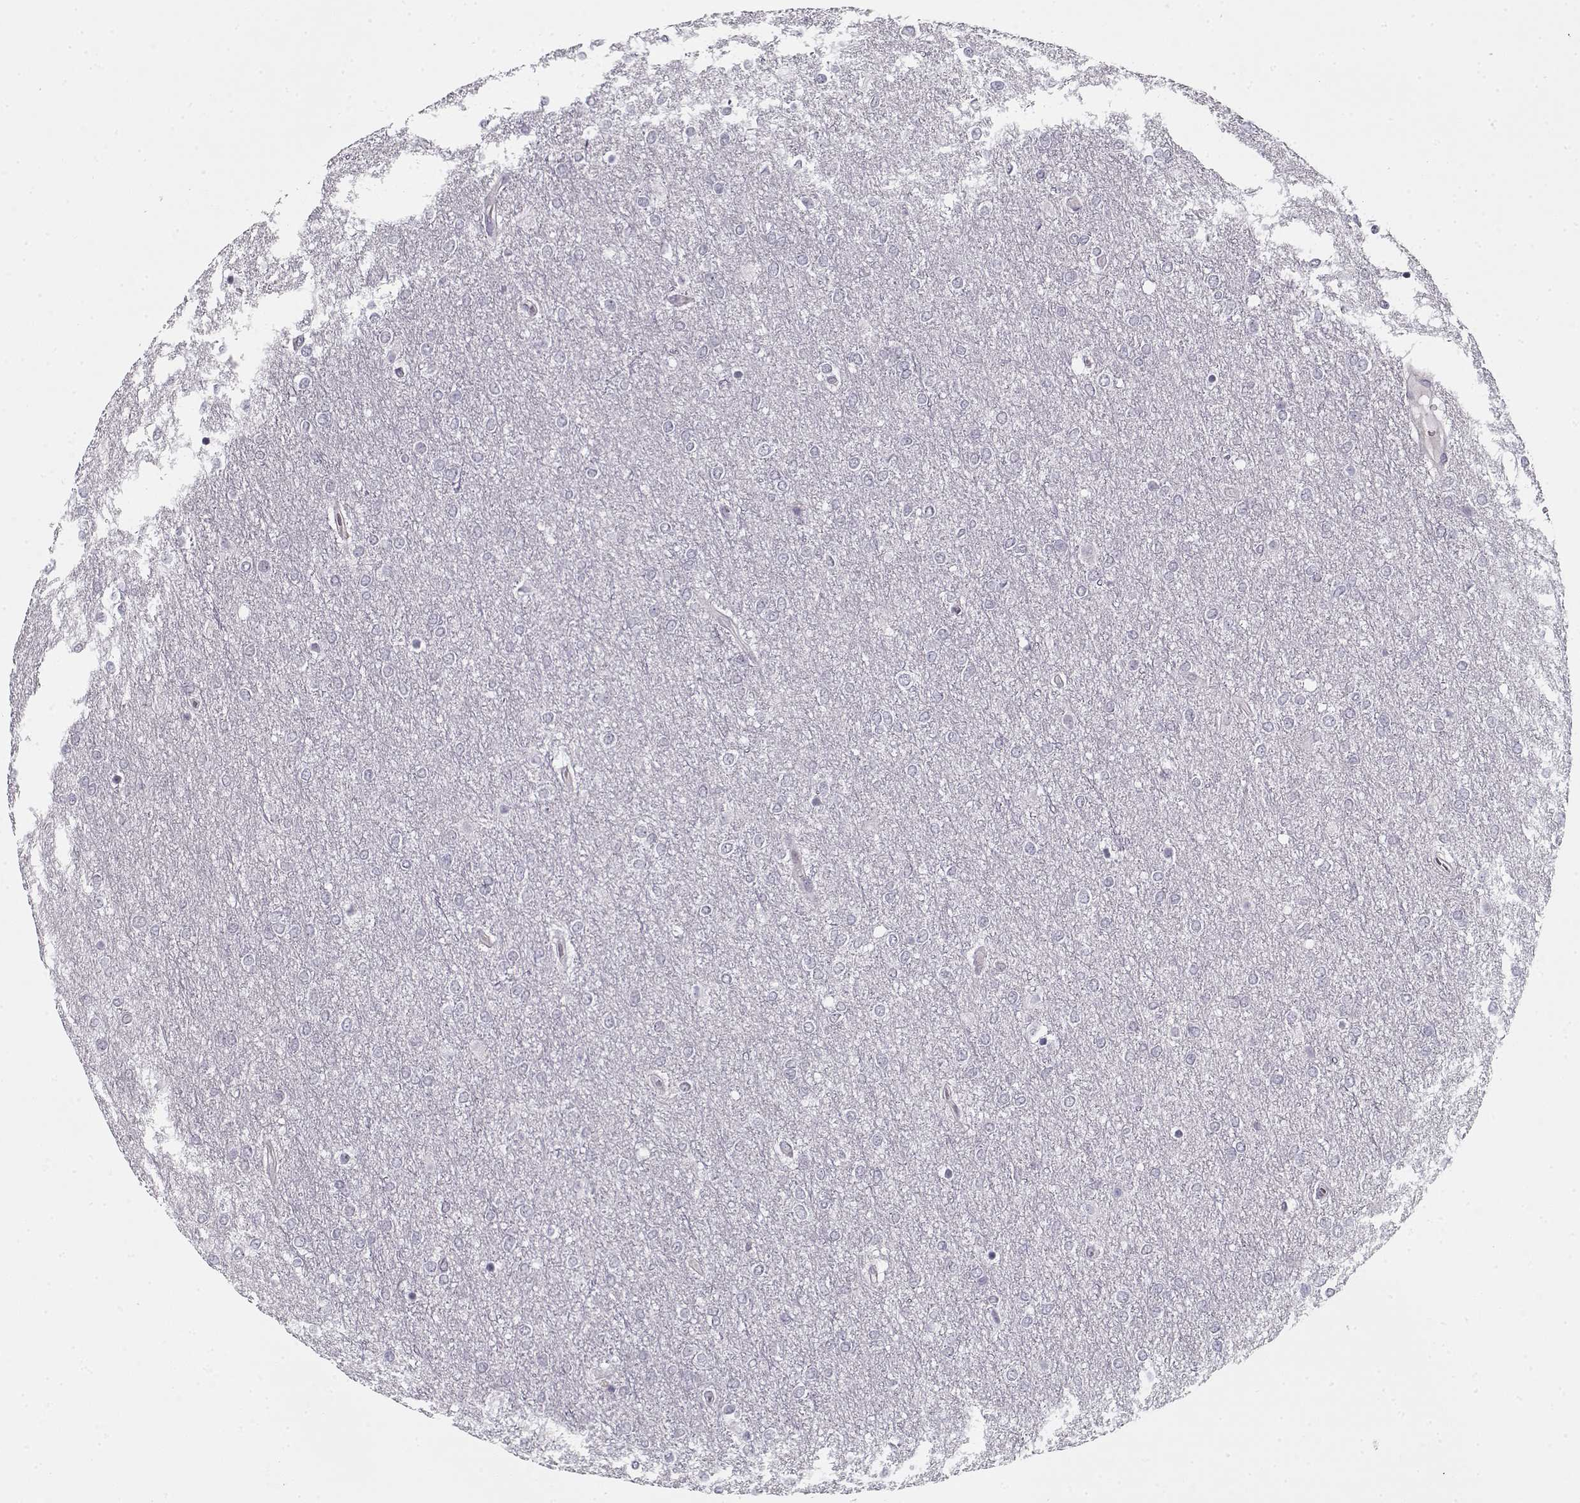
{"staining": {"intensity": "negative", "quantity": "none", "location": "none"}, "tissue": "glioma", "cell_type": "Tumor cells", "image_type": "cancer", "snomed": [{"axis": "morphology", "description": "Glioma, malignant, High grade"}, {"axis": "topography", "description": "Brain"}], "caption": "A micrograph of human glioma is negative for staining in tumor cells.", "gene": "SPACA9", "patient": {"sex": "female", "age": 61}}